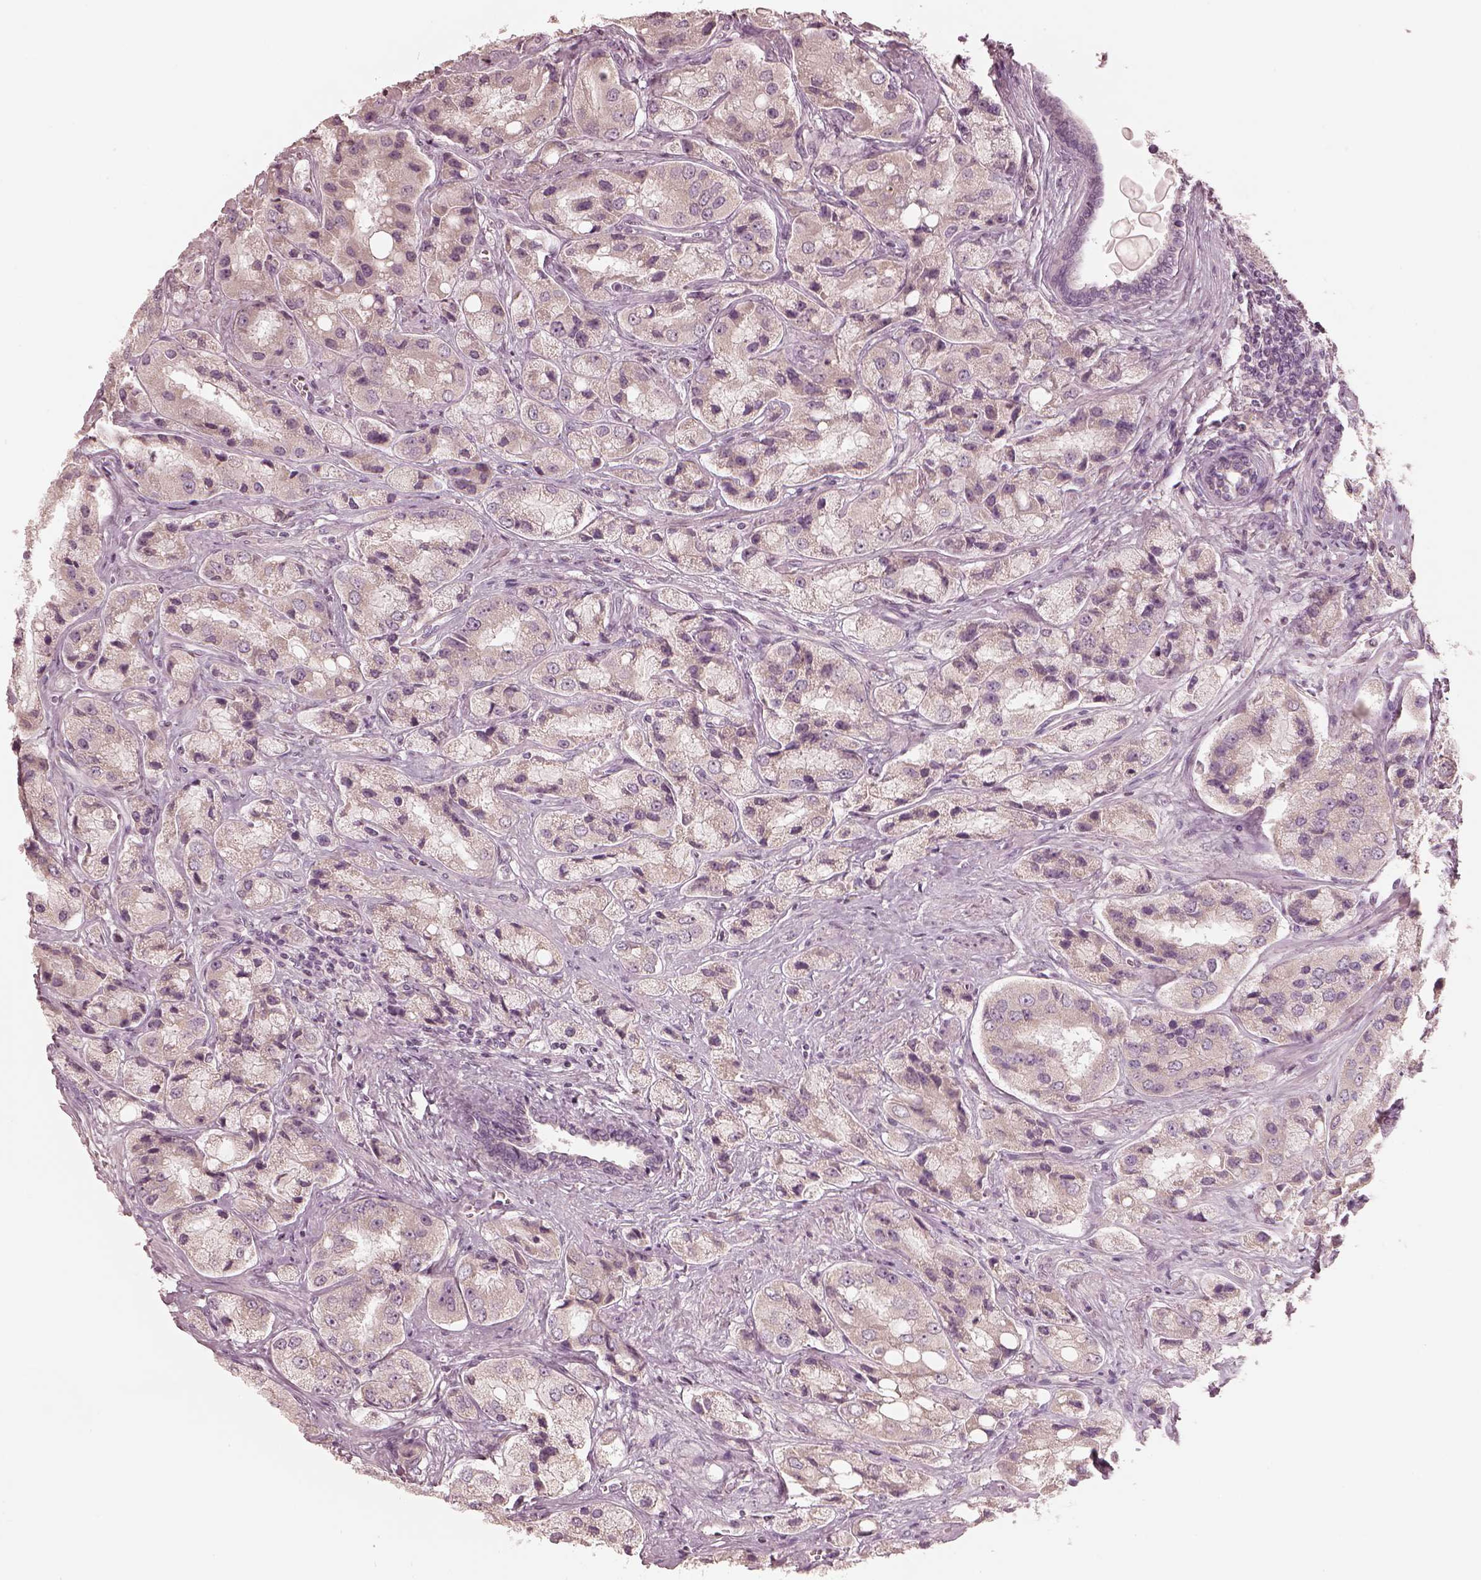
{"staining": {"intensity": "negative", "quantity": "none", "location": "none"}, "tissue": "prostate cancer", "cell_type": "Tumor cells", "image_type": "cancer", "snomed": [{"axis": "morphology", "description": "Adenocarcinoma, Low grade"}, {"axis": "topography", "description": "Prostate"}], "caption": "High magnification brightfield microscopy of low-grade adenocarcinoma (prostate) stained with DAB (3,3'-diaminobenzidine) (brown) and counterstained with hematoxylin (blue): tumor cells show no significant positivity.", "gene": "ANKLE1", "patient": {"sex": "male", "age": 69}}